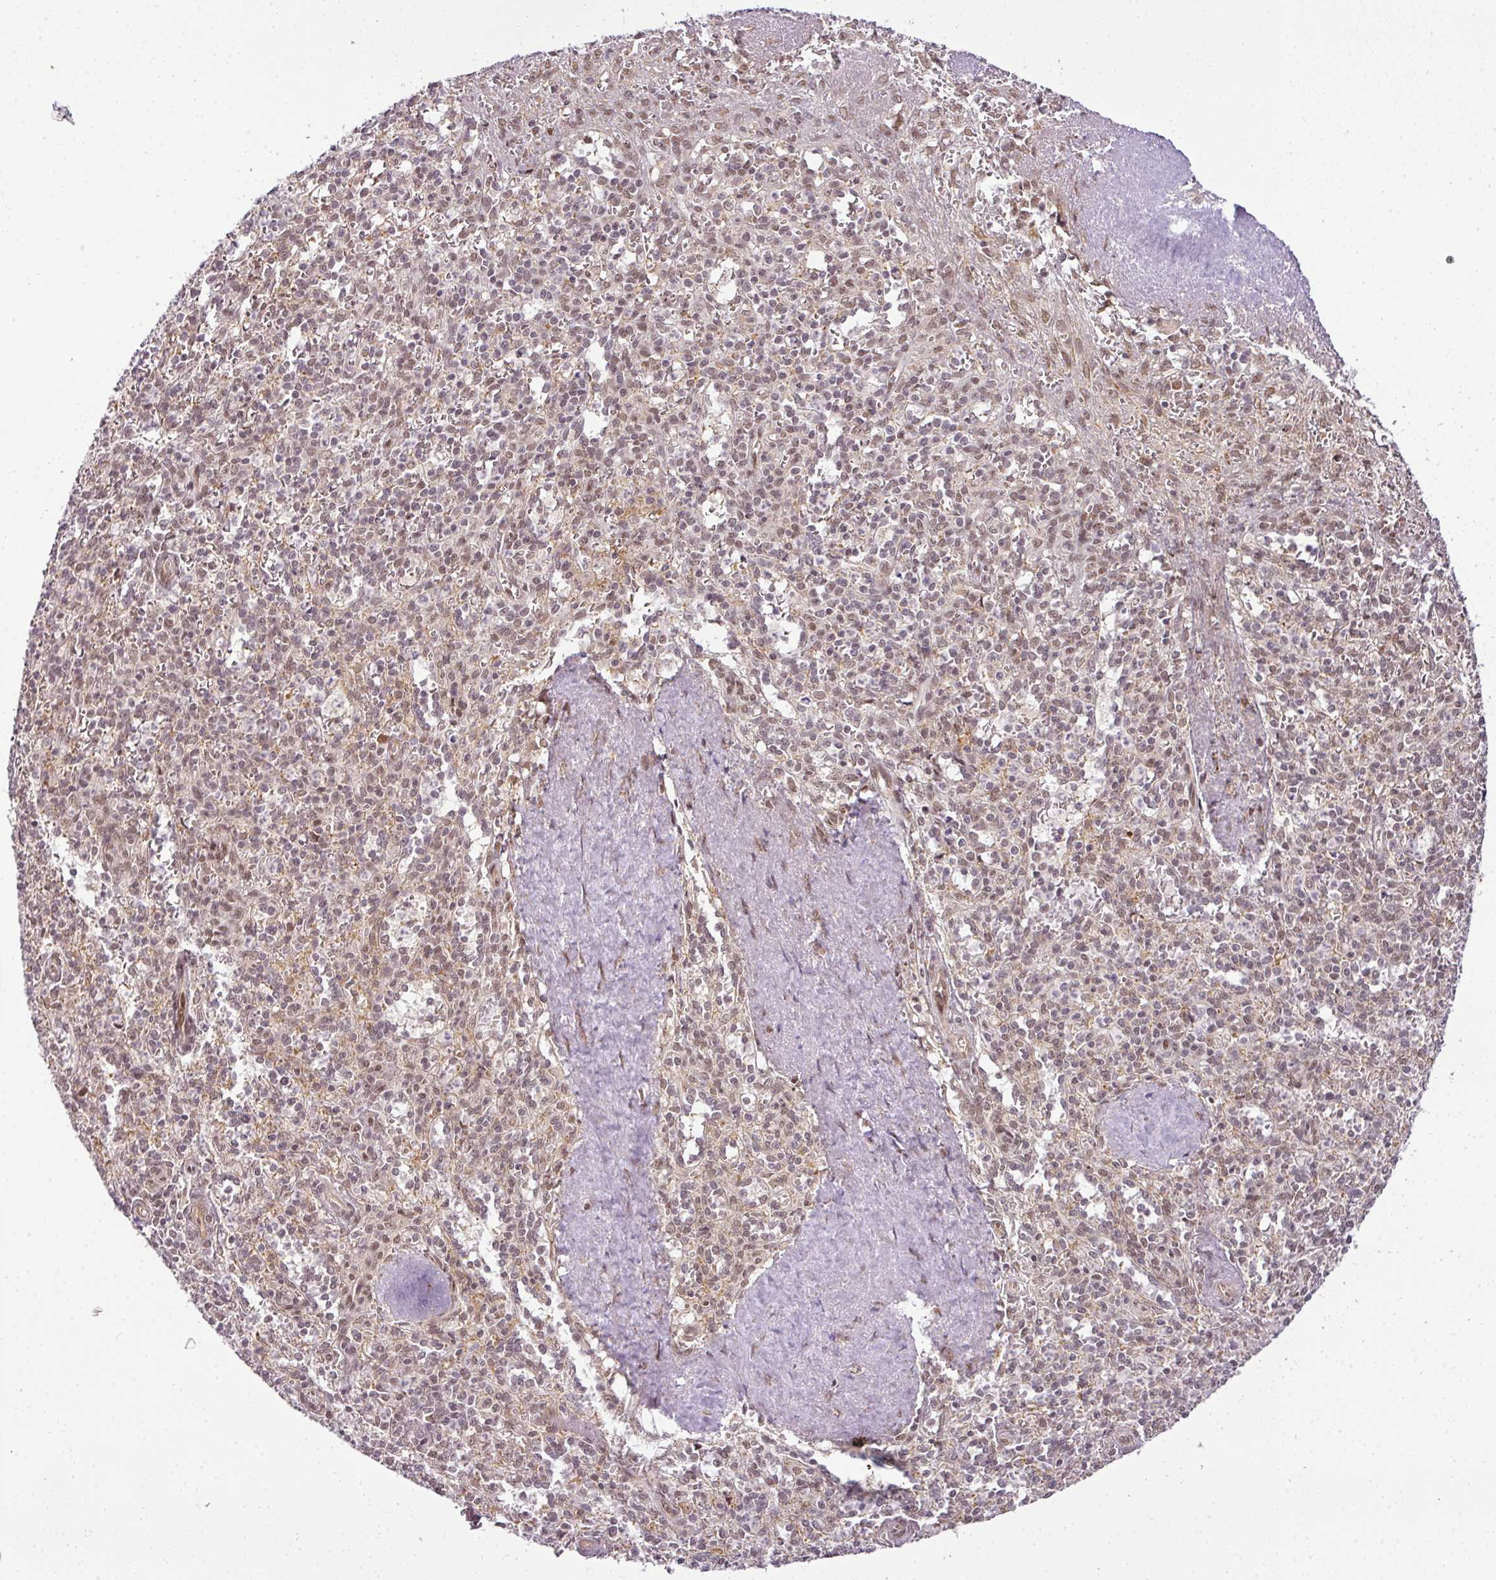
{"staining": {"intensity": "weak", "quantity": "25%-75%", "location": "nuclear"}, "tissue": "spleen", "cell_type": "Cells in red pulp", "image_type": "normal", "snomed": [{"axis": "morphology", "description": "Normal tissue, NOS"}, {"axis": "topography", "description": "Spleen"}], "caption": "Brown immunohistochemical staining in normal spleen shows weak nuclear positivity in about 25%-75% of cells in red pulp. The staining is performed using DAB (3,3'-diaminobenzidine) brown chromogen to label protein expression. The nuclei are counter-stained blue using hematoxylin.", "gene": "C1orf226", "patient": {"sex": "female", "age": 70}}